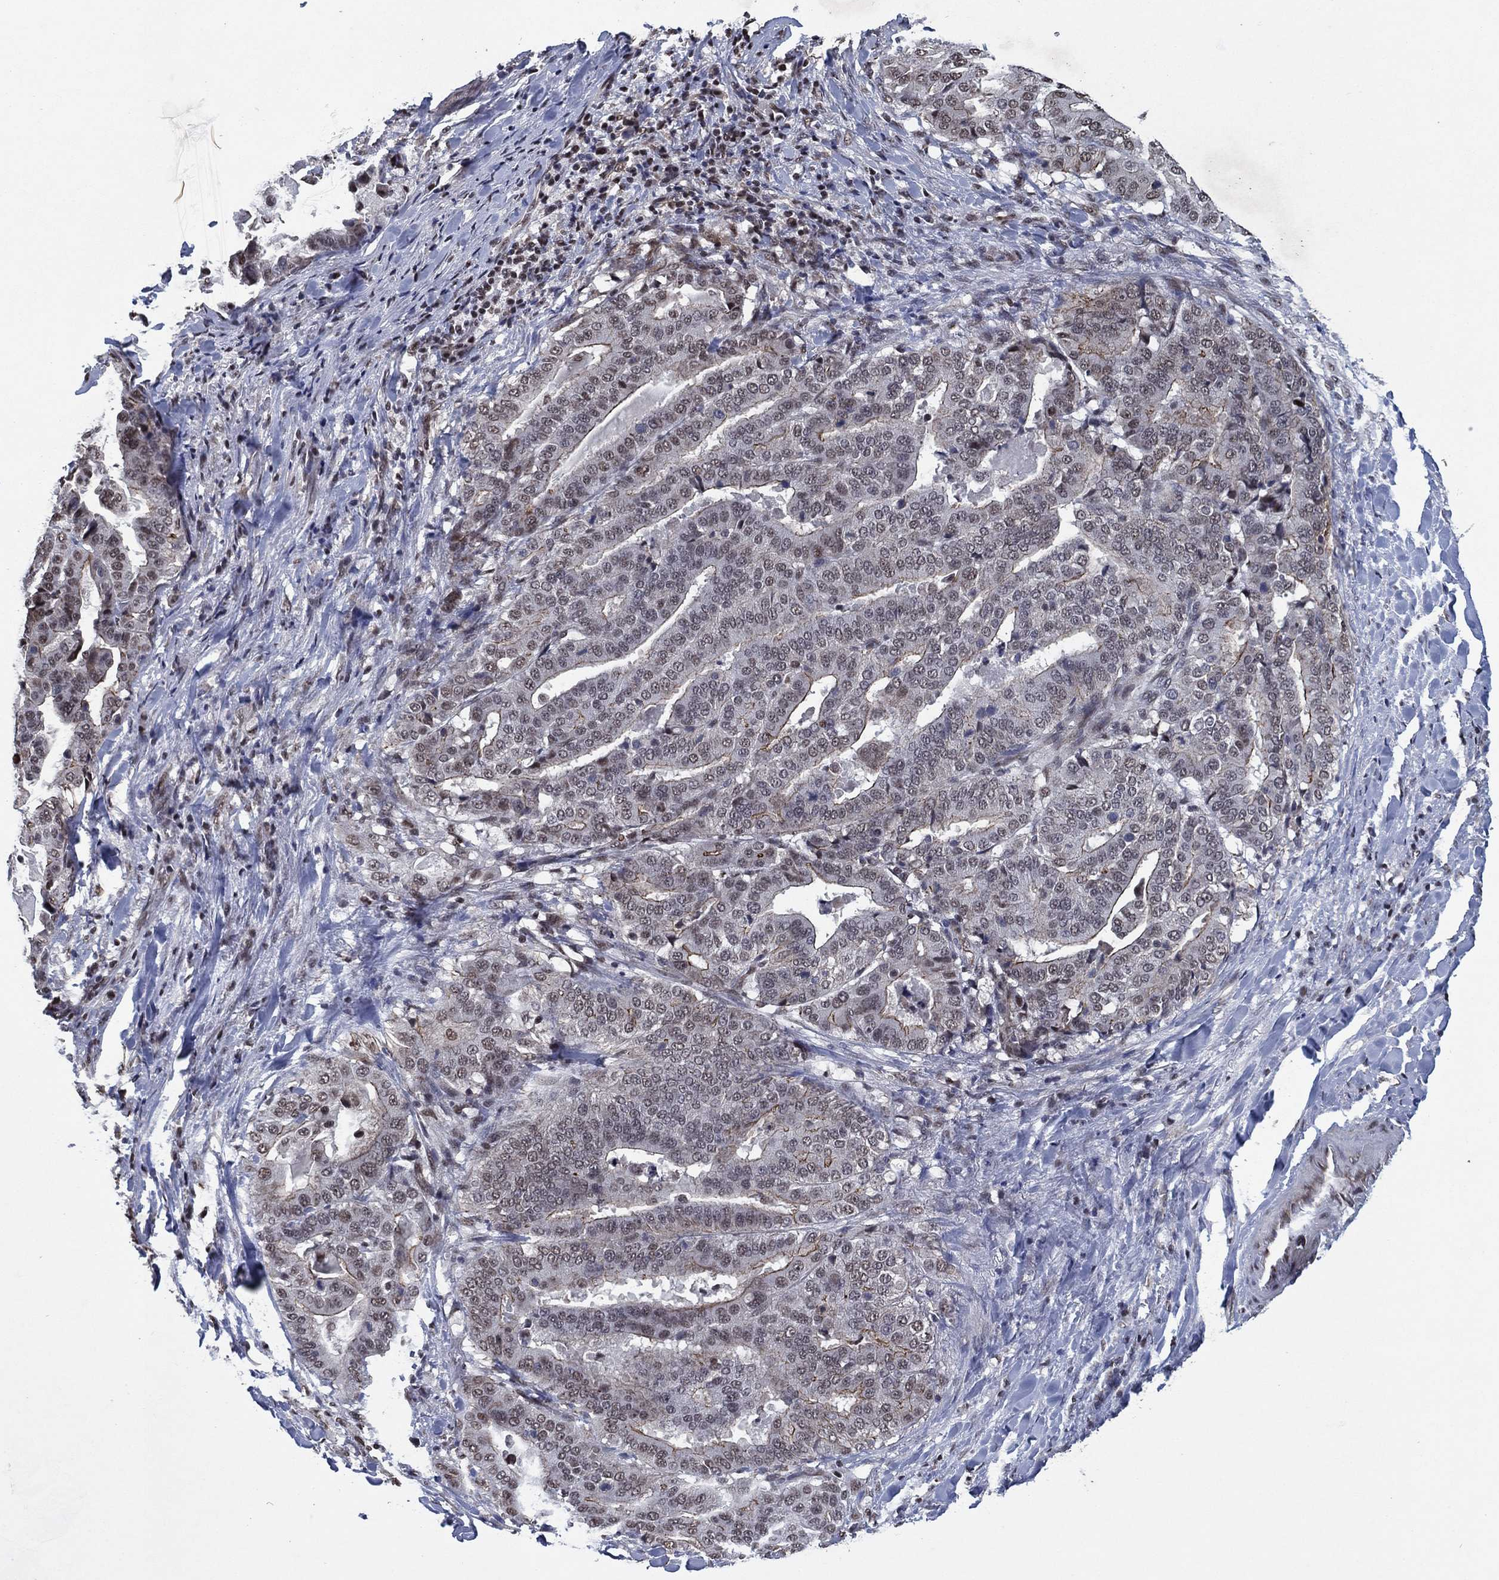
{"staining": {"intensity": "weak", "quantity": "<25%", "location": "nuclear"}, "tissue": "stomach cancer", "cell_type": "Tumor cells", "image_type": "cancer", "snomed": [{"axis": "morphology", "description": "Adenocarcinoma, NOS"}, {"axis": "topography", "description": "Stomach"}], "caption": "An IHC image of adenocarcinoma (stomach) is shown. There is no staining in tumor cells of adenocarcinoma (stomach).", "gene": "ZBTB42", "patient": {"sex": "male", "age": 48}}